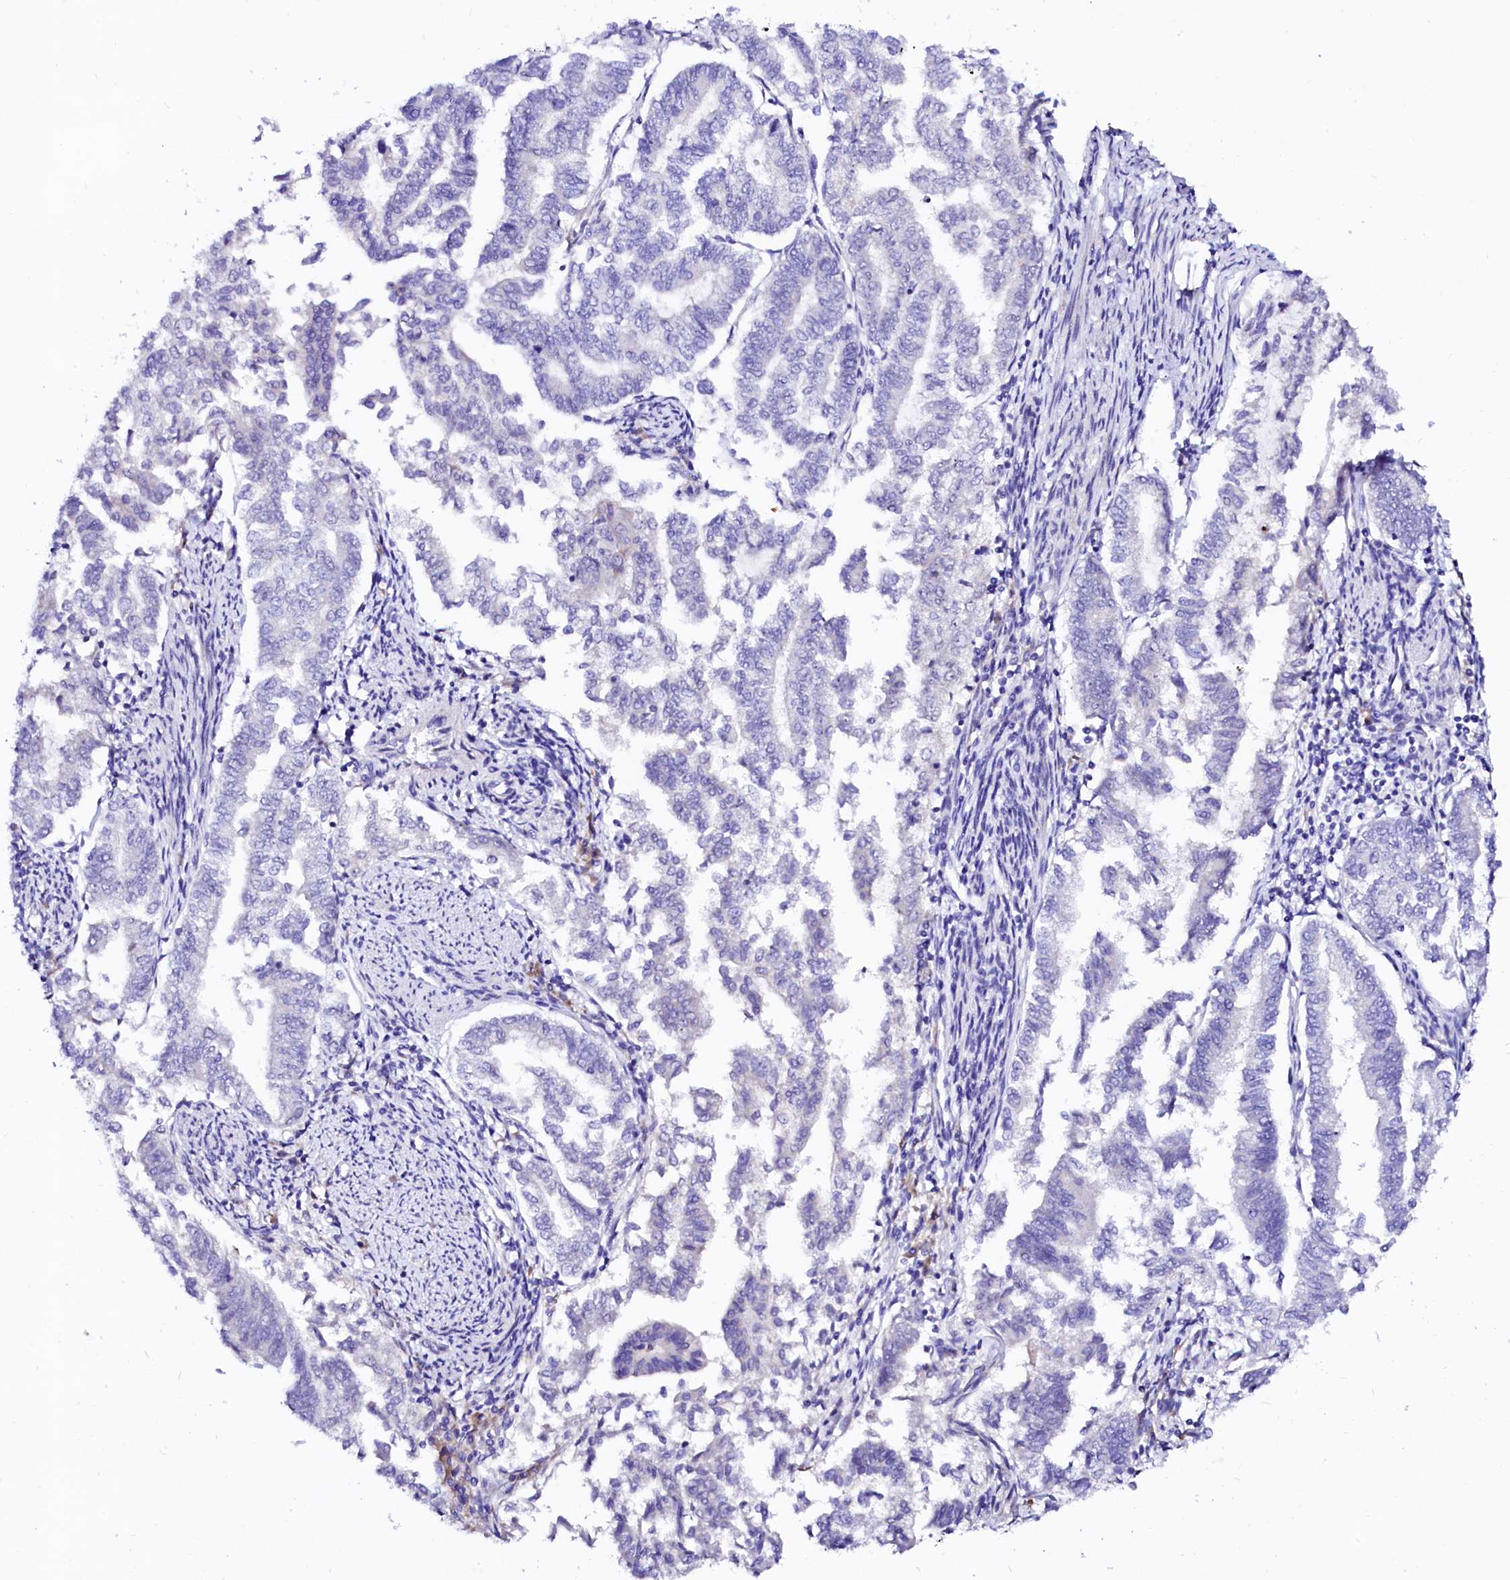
{"staining": {"intensity": "negative", "quantity": "none", "location": "none"}, "tissue": "endometrial cancer", "cell_type": "Tumor cells", "image_type": "cancer", "snomed": [{"axis": "morphology", "description": "Adenocarcinoma, NOS"}, {"axis": "topography", "description": "Endometrium"}], "caption": "This is an immunohistochemistry (IHC) image of adenocarcinoma (endometrial). There is no expression in tumor cells.", "gene": "BTBD16", "patient": {"sex": "female", "age": 79}}